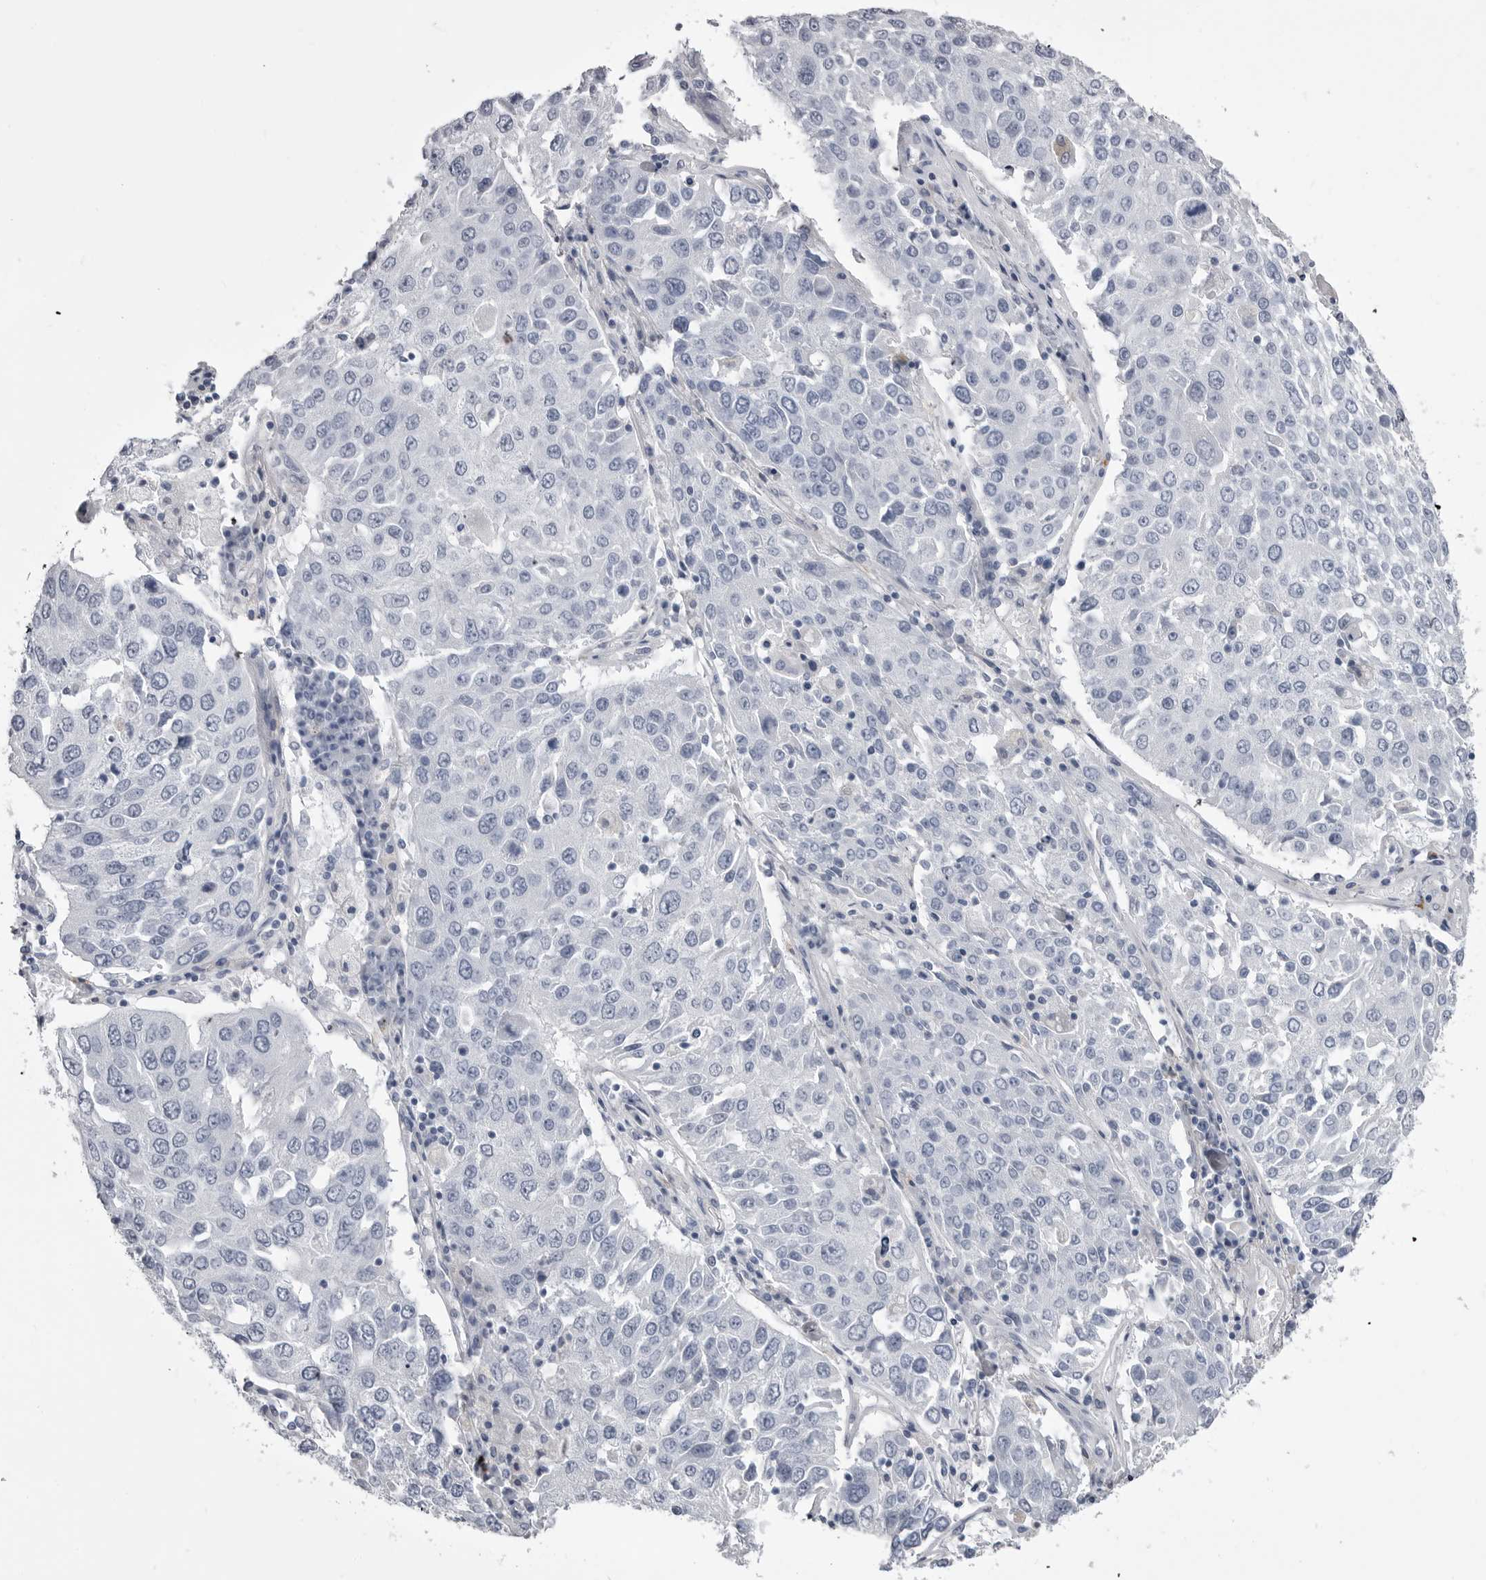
{"staining": {"intensity": "negative", "quantity": "none", "location": "none"}, "tissue": "lung cancer", "cell_type": "Tumor cells", "image_type": "cancer", "snomed": [{"axis": "morphology", "description": "Squamous cell carcinoma, NOS"}, {"axis": "topography", "description": "Lung"}], "caption": "This image is of lung cancer stained with IHC to label a protein in brown with the nuclei are counter-stained blue. There is no staining in tumor cells. (Stains: DAB immunohistochemistry with hematoxylin counter stain, Microscopy: brightfield microscopy at high magnification).", "gene": "ANK2", "patient": {"sex": "male", "age": 65}}